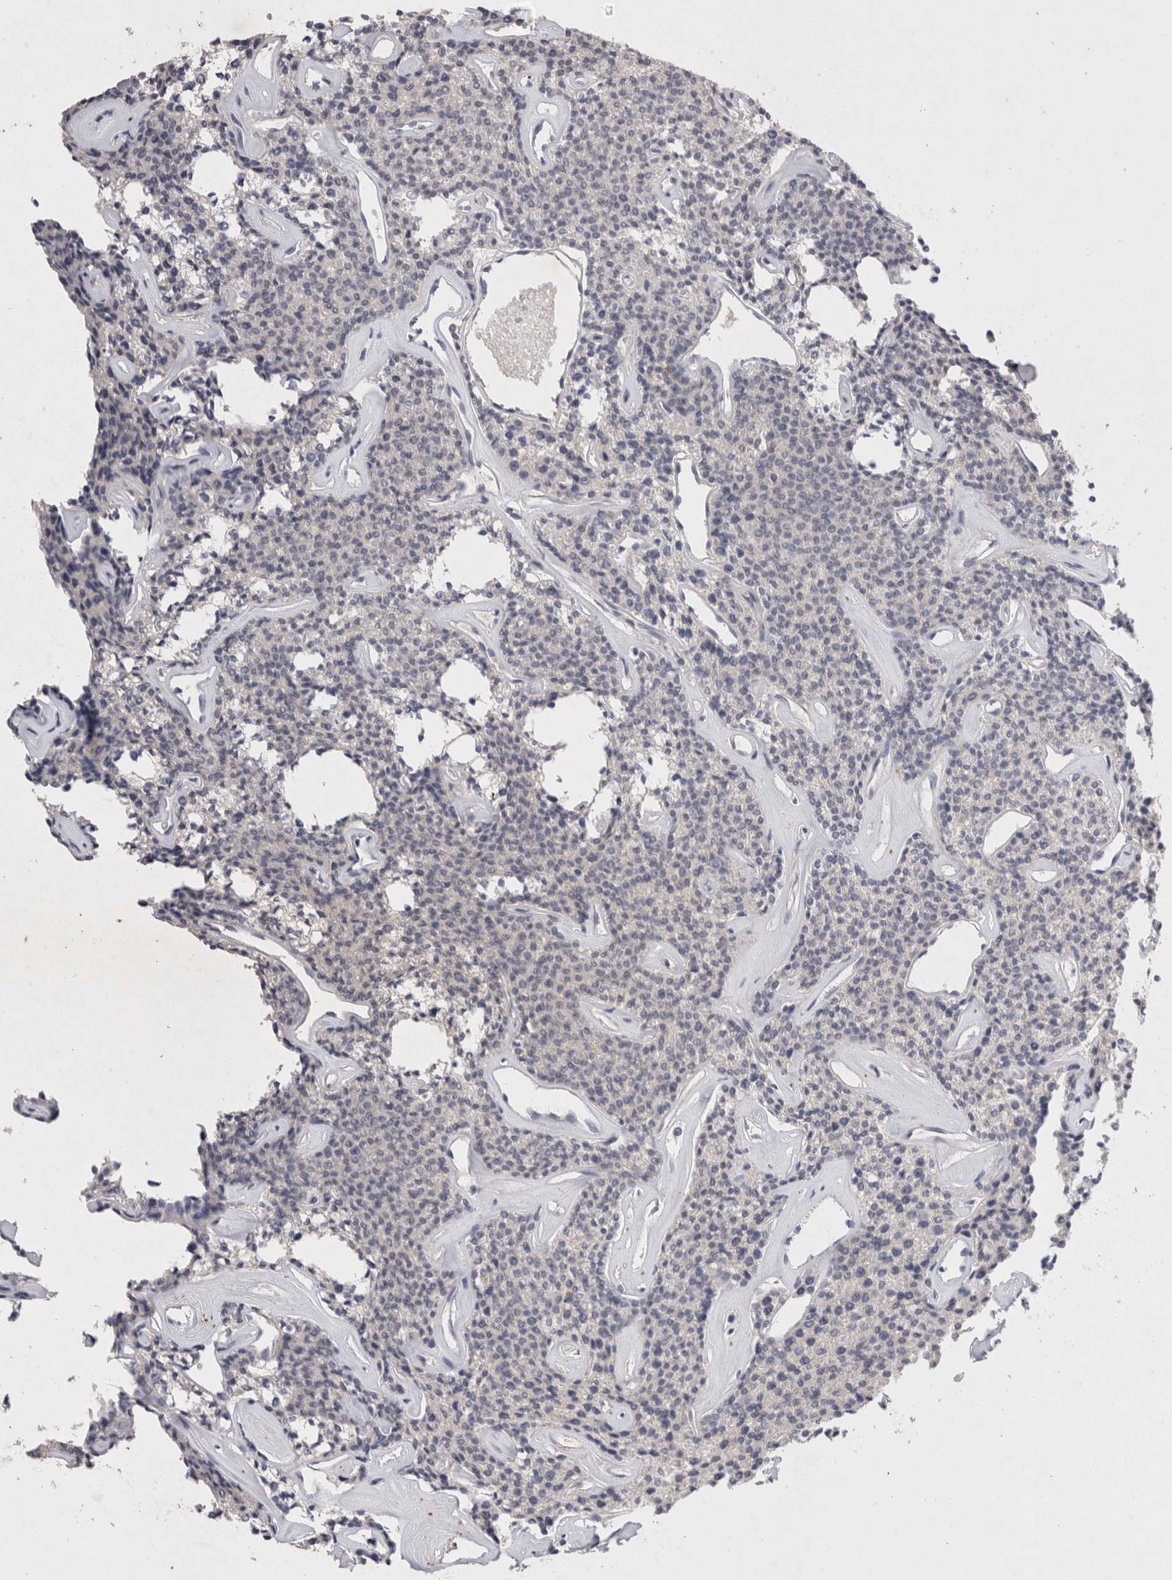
{"staining": {"intensity": "weak", "quantity": "25%-75%", "location": "cytoplasmic/membranous"}, "tissue": "parathyroid gland", "cell_type": "Glandular cells", "image_type": "normal", "snomed": [{"axis": "morphology", "description": "Normal tissue, NOS"}, {"axis": "topography", "description": "Parathyroid gland"}], "caption": "A brown stain shows weak cytoplasmic/membranous positivity of a protein in glandular cells of benign parathyroid gland. (DAB IHC, brown staining for protein, blue staining for nuclei).", "gene": "RASSF3", "patient": {"sex": "male", "age": 46}}